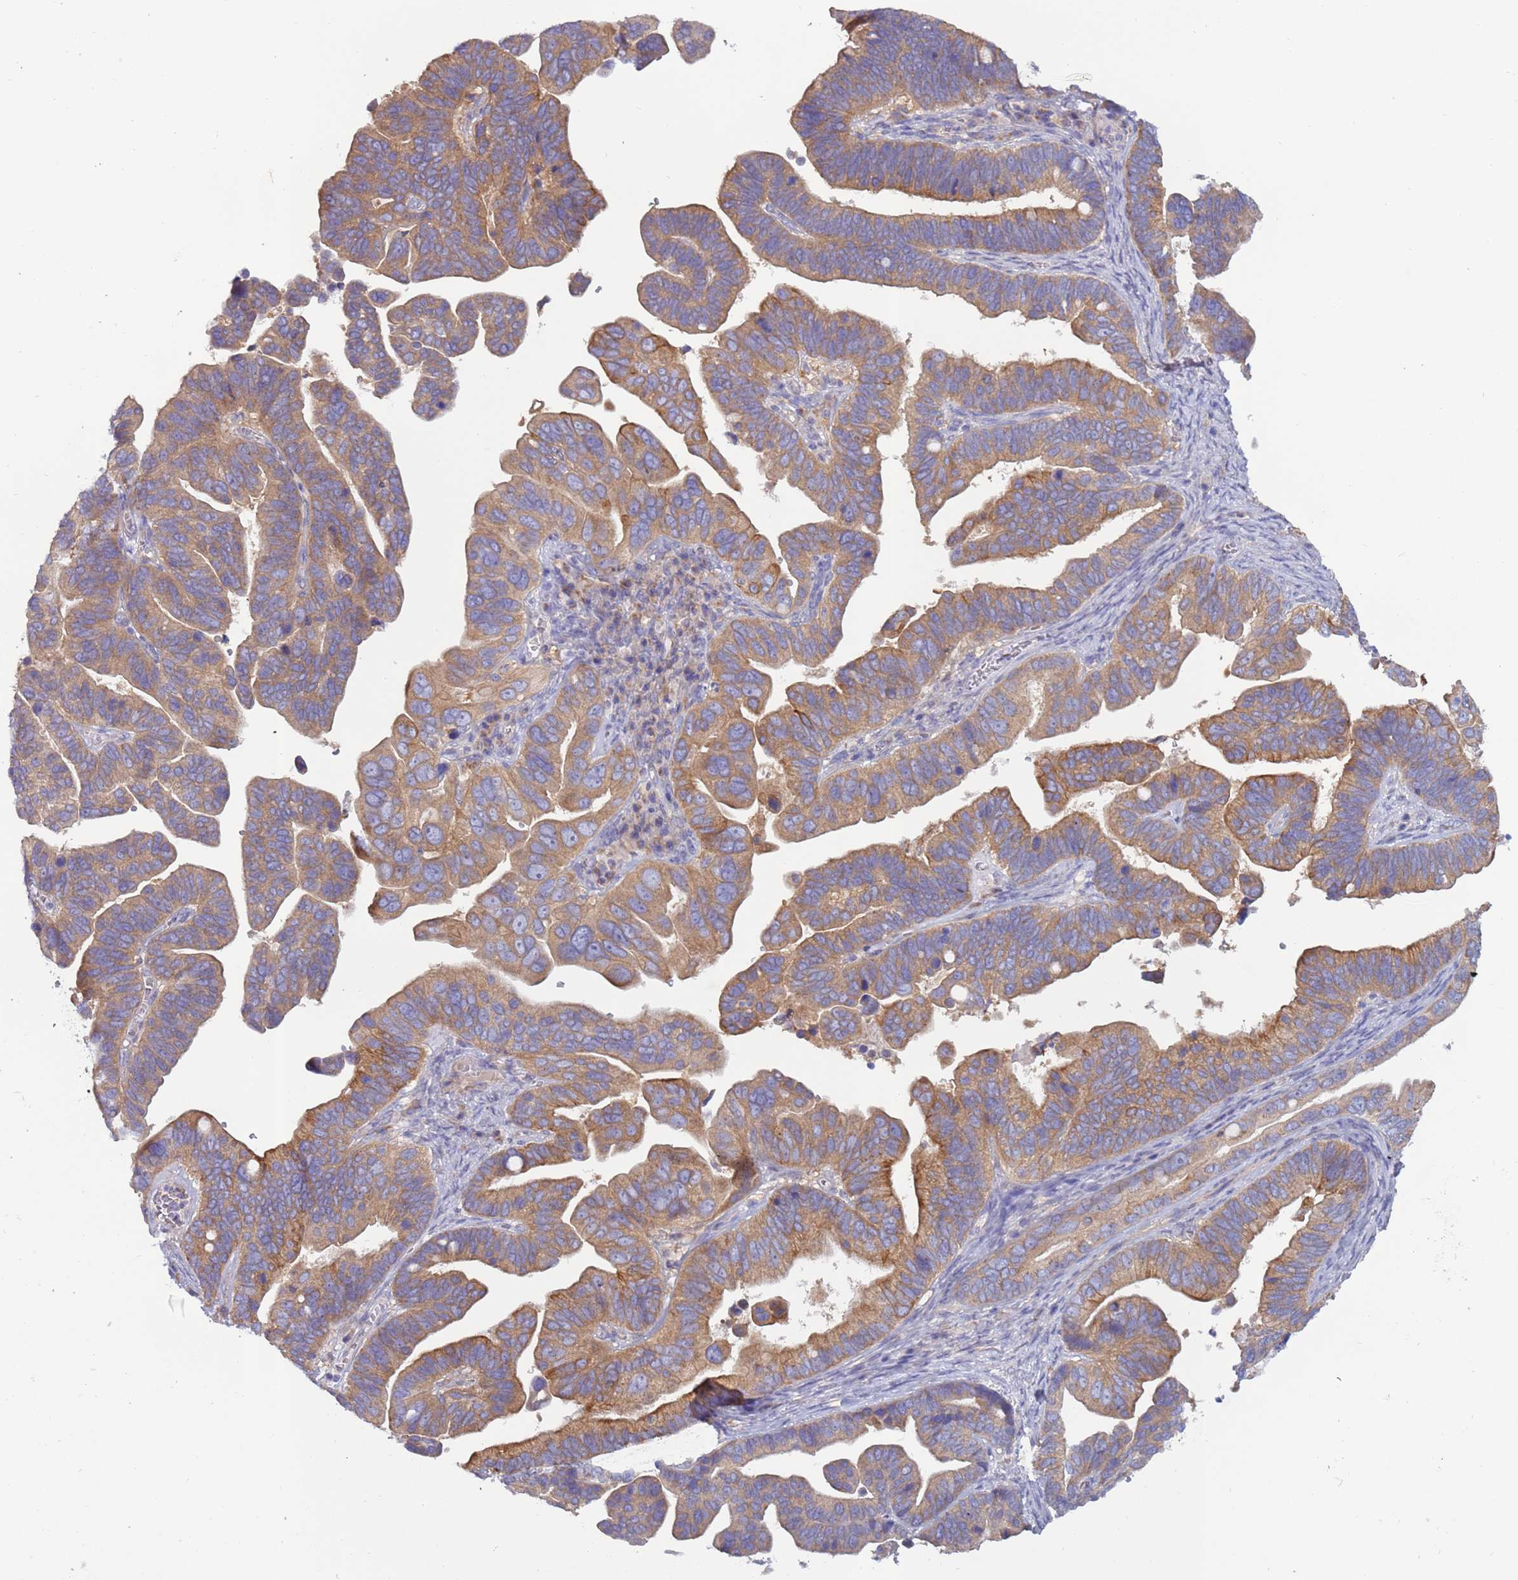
{"staining": {"intensity": "moderate", "quantity": ">75%", "location": "cytoplasmic/membranous"}, "tissue": "ovarian cancer", "cell_type": "Tumor cells", "image_type": "cancer", "snomed": [{"axis": "morphology", "description": "Cystadenocarcinoma, serous, NOS"}, {"axis": "topography", "description": "Ovary"}], "caption": "A brown stain shows moderate cytoplasmic/membranous staining of a protein in ovarian cancer tumor cells.", "gene": "UQCRQ", "patient": {"sex": "female", "age": 56}}